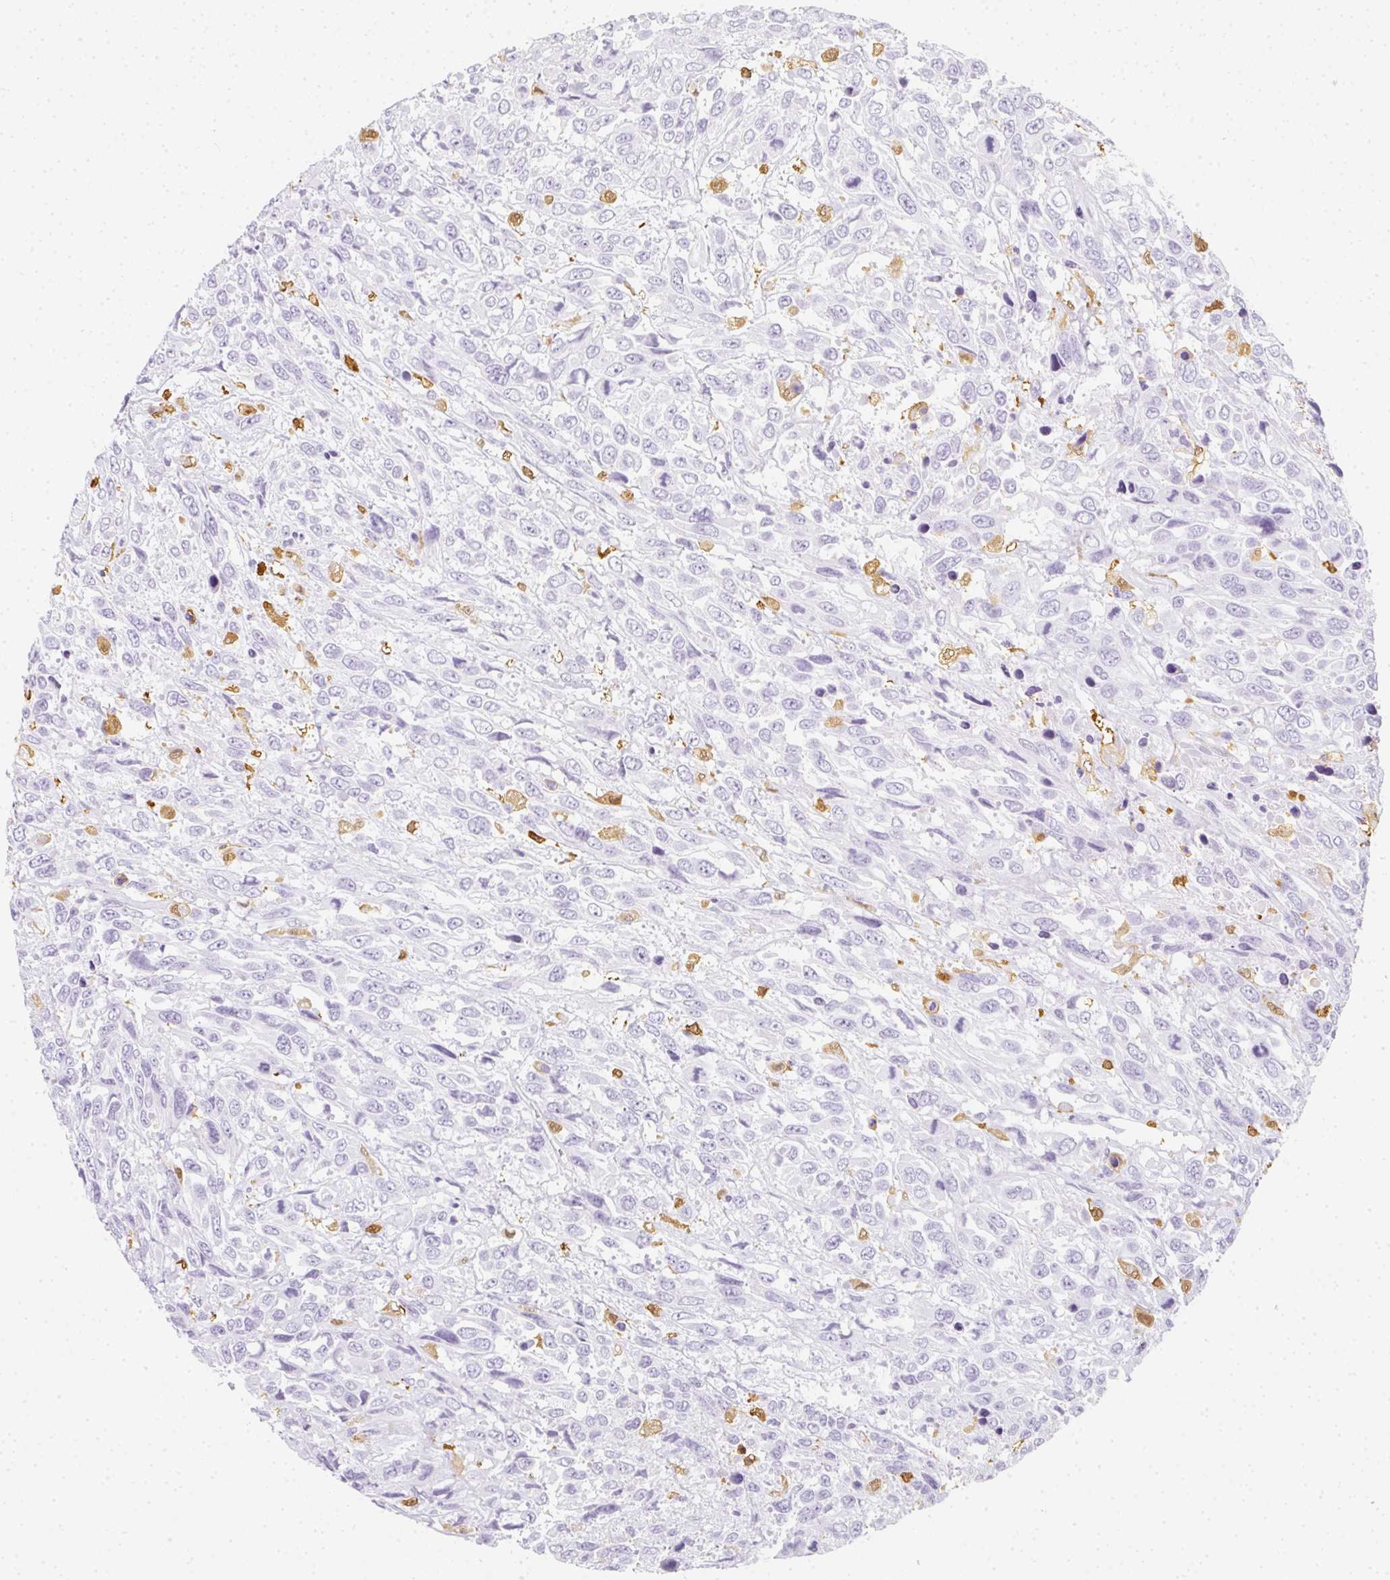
{"staining": {"intensity": "negative", "quantity": "none", "location": "none"}, "tissue": "urothelial cancer", "cell_type": "Tumor cells", "image_type": "cancer", "snomed": [{"axis": "morphology", "description": "Urothelial carcinoma, High grade"}, {"axis": "topography", "description": "Urinary bladder"}], "caption": "There is no significant positivity in tumor cells of urothelial carcinoma (high-grade).", "gene": "HK3", "patient": {"sex": "female", "age": 70}}